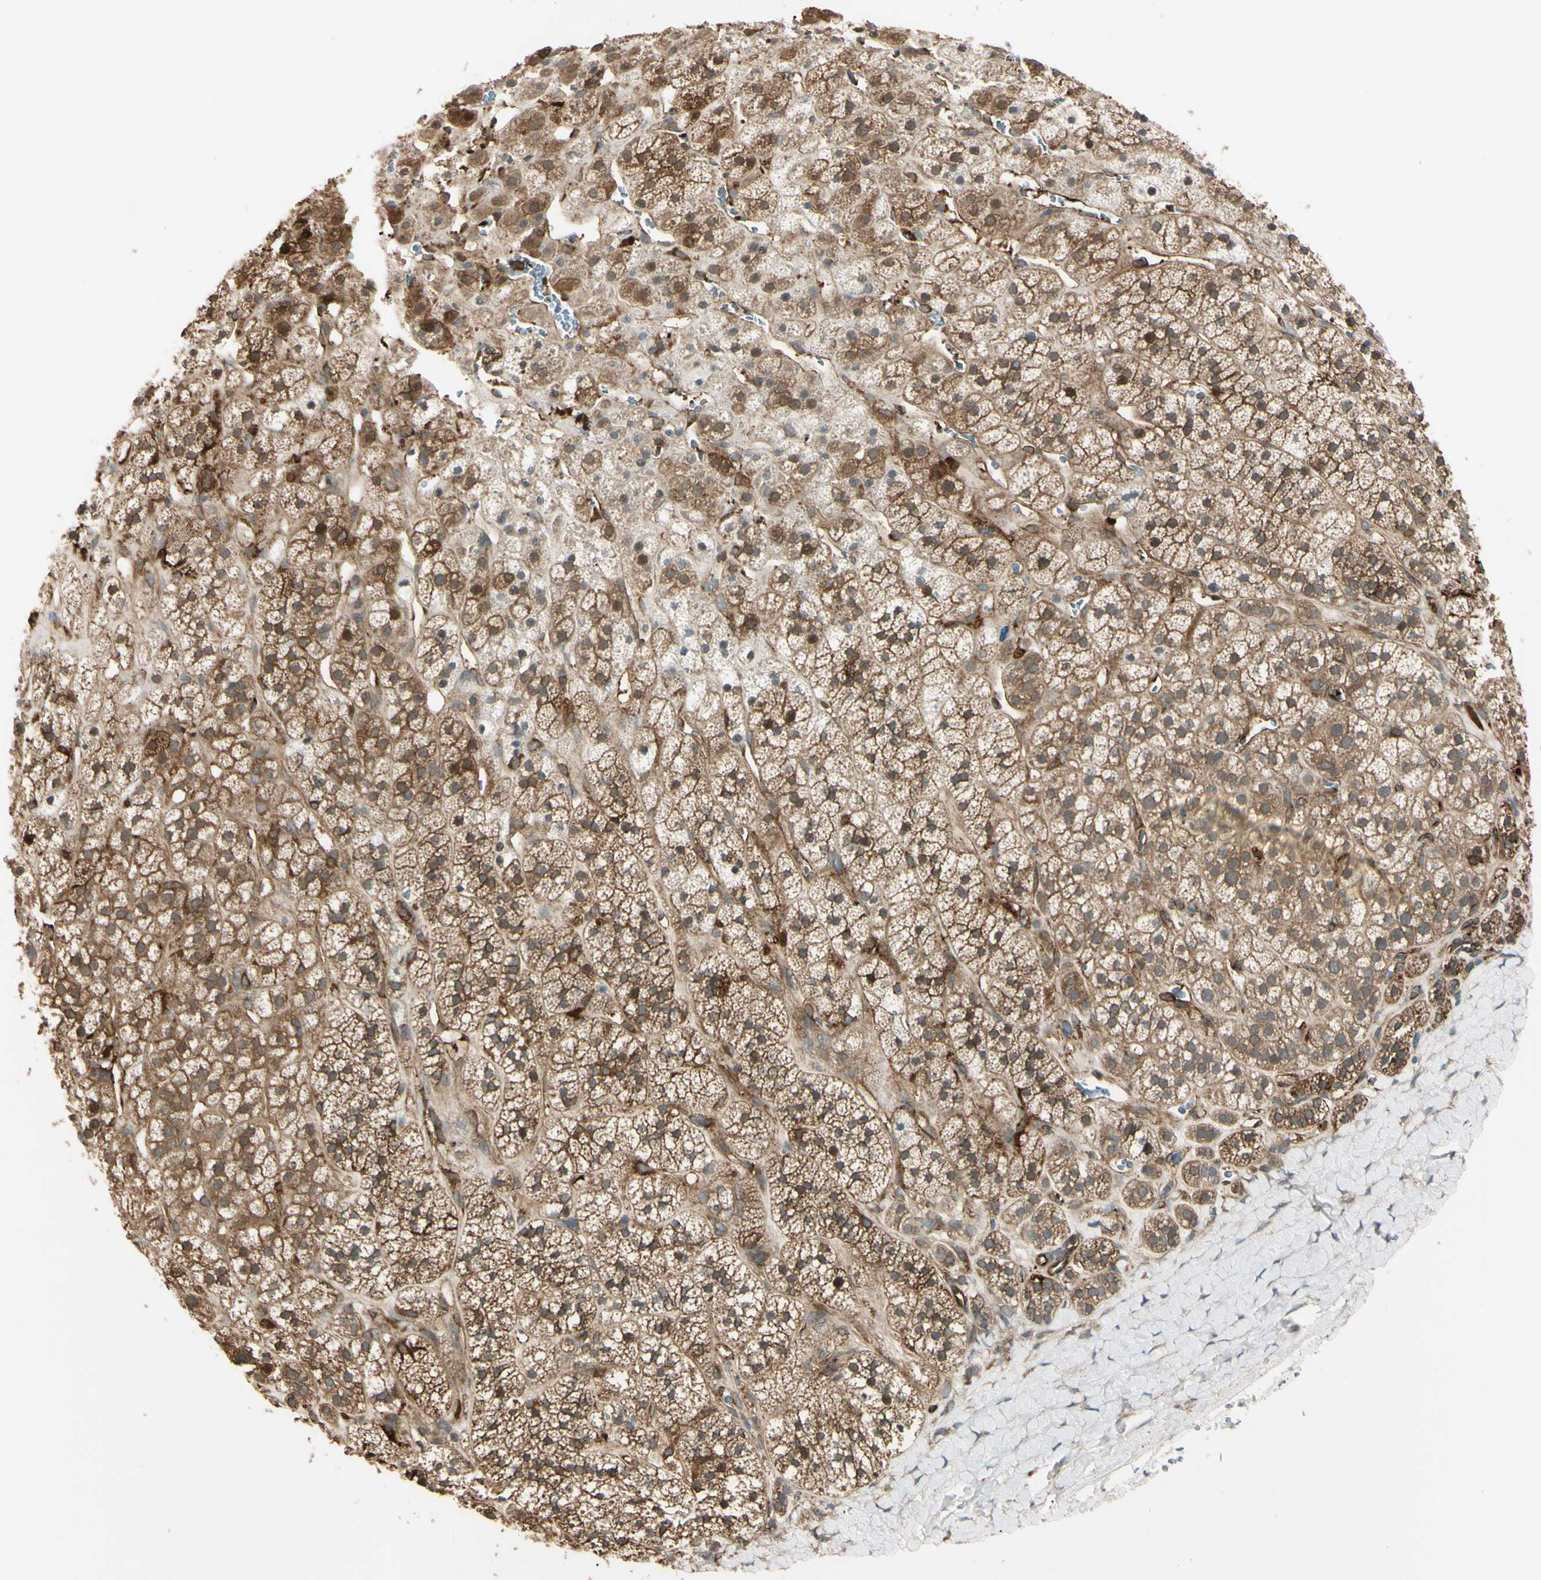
{"staining": {"intensity": "strong", "quantity": ">75%", "location": "cytoplasmic/membranous"}, "tissue": "adrenal gland", "cell_type": "Glandular cells", "image_type": "normal", "snomed": [{"axis": "morphology", "description": "Normal tissue, NOS"}, {"axis": "topography", "description": "Adrenal gland"}], "caption": "IHC staining of benign adrenal gland, which shows high levels of strong cytoplasmic/membranous expression in about >75% of glandular cells indicating strong cytoplasmic/membranous protein staining. The staining was performed using DAB (3,3'-diaminobenzidine) (brown) for protein detection and nuclei were counterstained in hematoxylin (blue).", "gene": "PTPN12", "patient": {"sex": "male", "age": 56}}